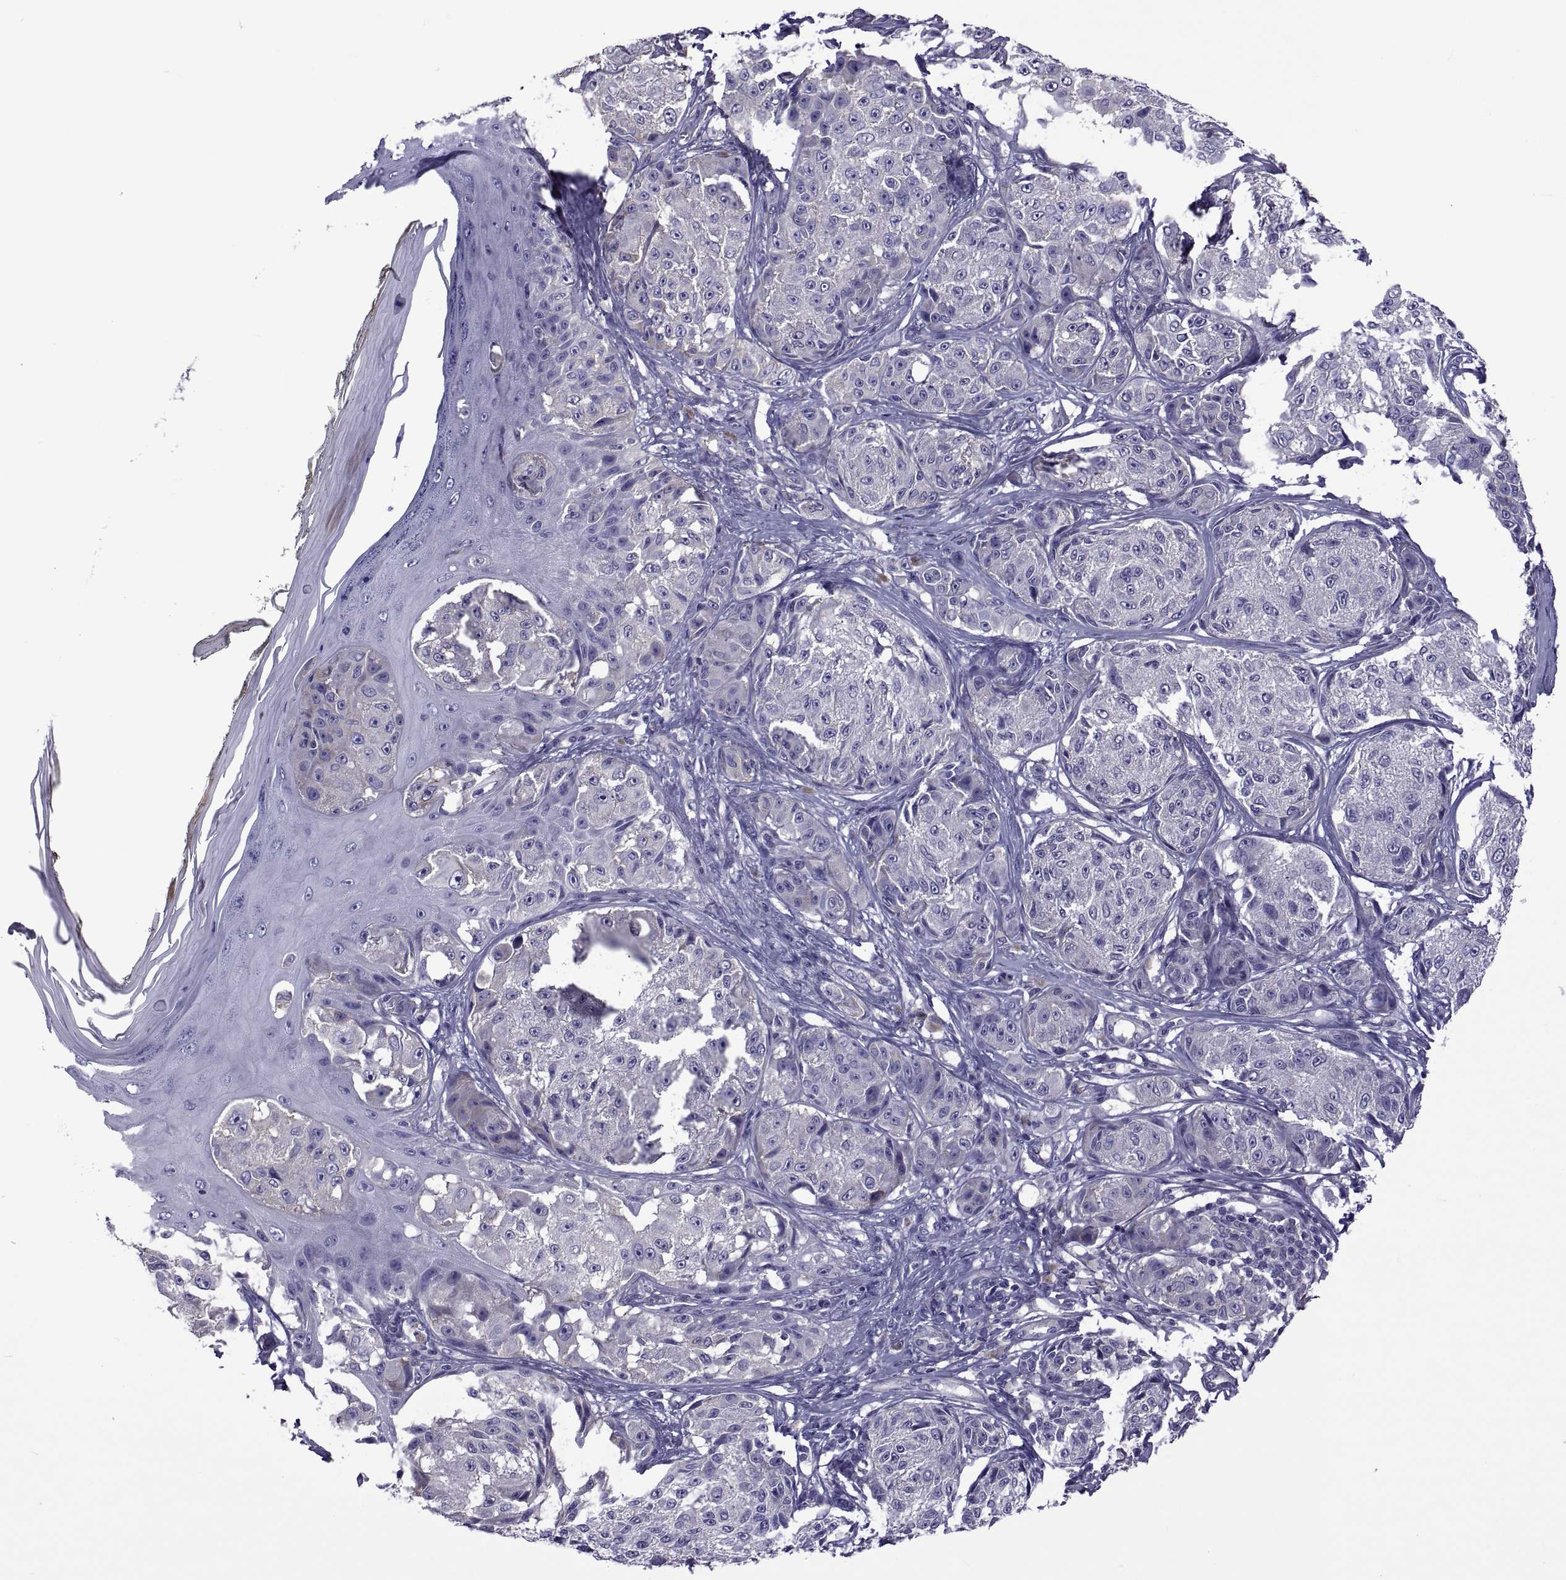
{"staining": {"intensity": "negative", "quantity": "none", "location": "none"}, "tissue": "melanoma", "cell_type": "Tumor cells", "image_type": "cancer", "snomed": [{"axis": "morphology", "description": "Malignant melanoma, NOS"}, {"axis": "topography", "description": "Skin"}], "caption": "Tumor cells show no significant protein staining in melanoma. (DAB (3,3'-diaminobenzidine) immunohistochemistry (IHC), high magnification).", "gene": "TMC3", "patient": {"sex": "male", "age": 61}}